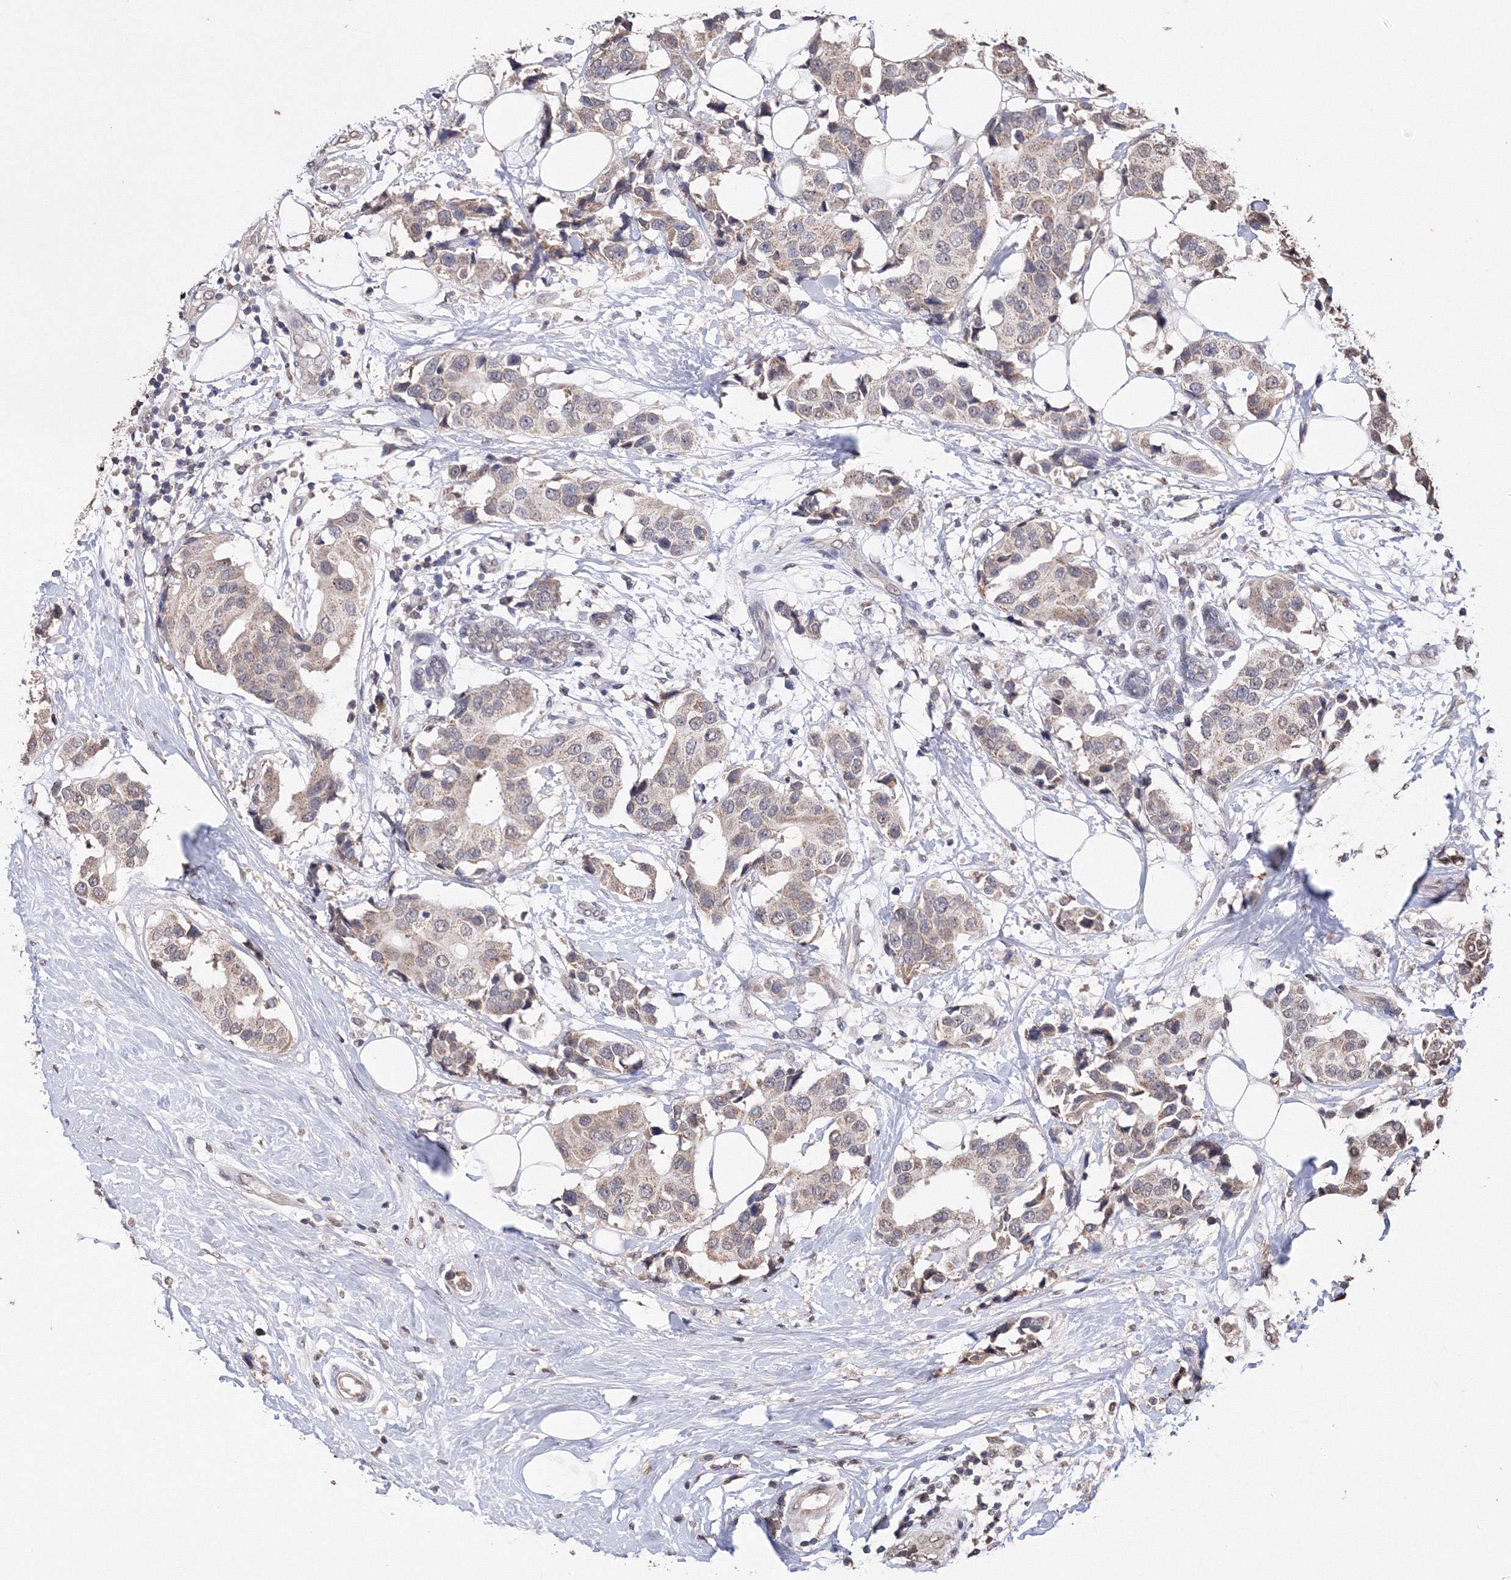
{"staining": {"intensity": "weak", "quantity": "25%-75%", "location": "cytoplasmic/membranous"}, "tissue": "breast cancer", "cell_type": "Tumor cells", "image_type": "cancer", "snomed": [{"axis": "morphology", "description": "Normal tissue, NOS"}, {"axis": "morphology", "description": "Duct carcinoma"}, {"axis": "topography", "description": "Breast"}], "caption": "A micrograph of breast cancer (intraductal carcinoma) stained for a protein displays weak cytoplasmic/membranous brown staining in tumor cells.", "gene": "GPN1", "patient": {"sex": "female", "age": 39}}